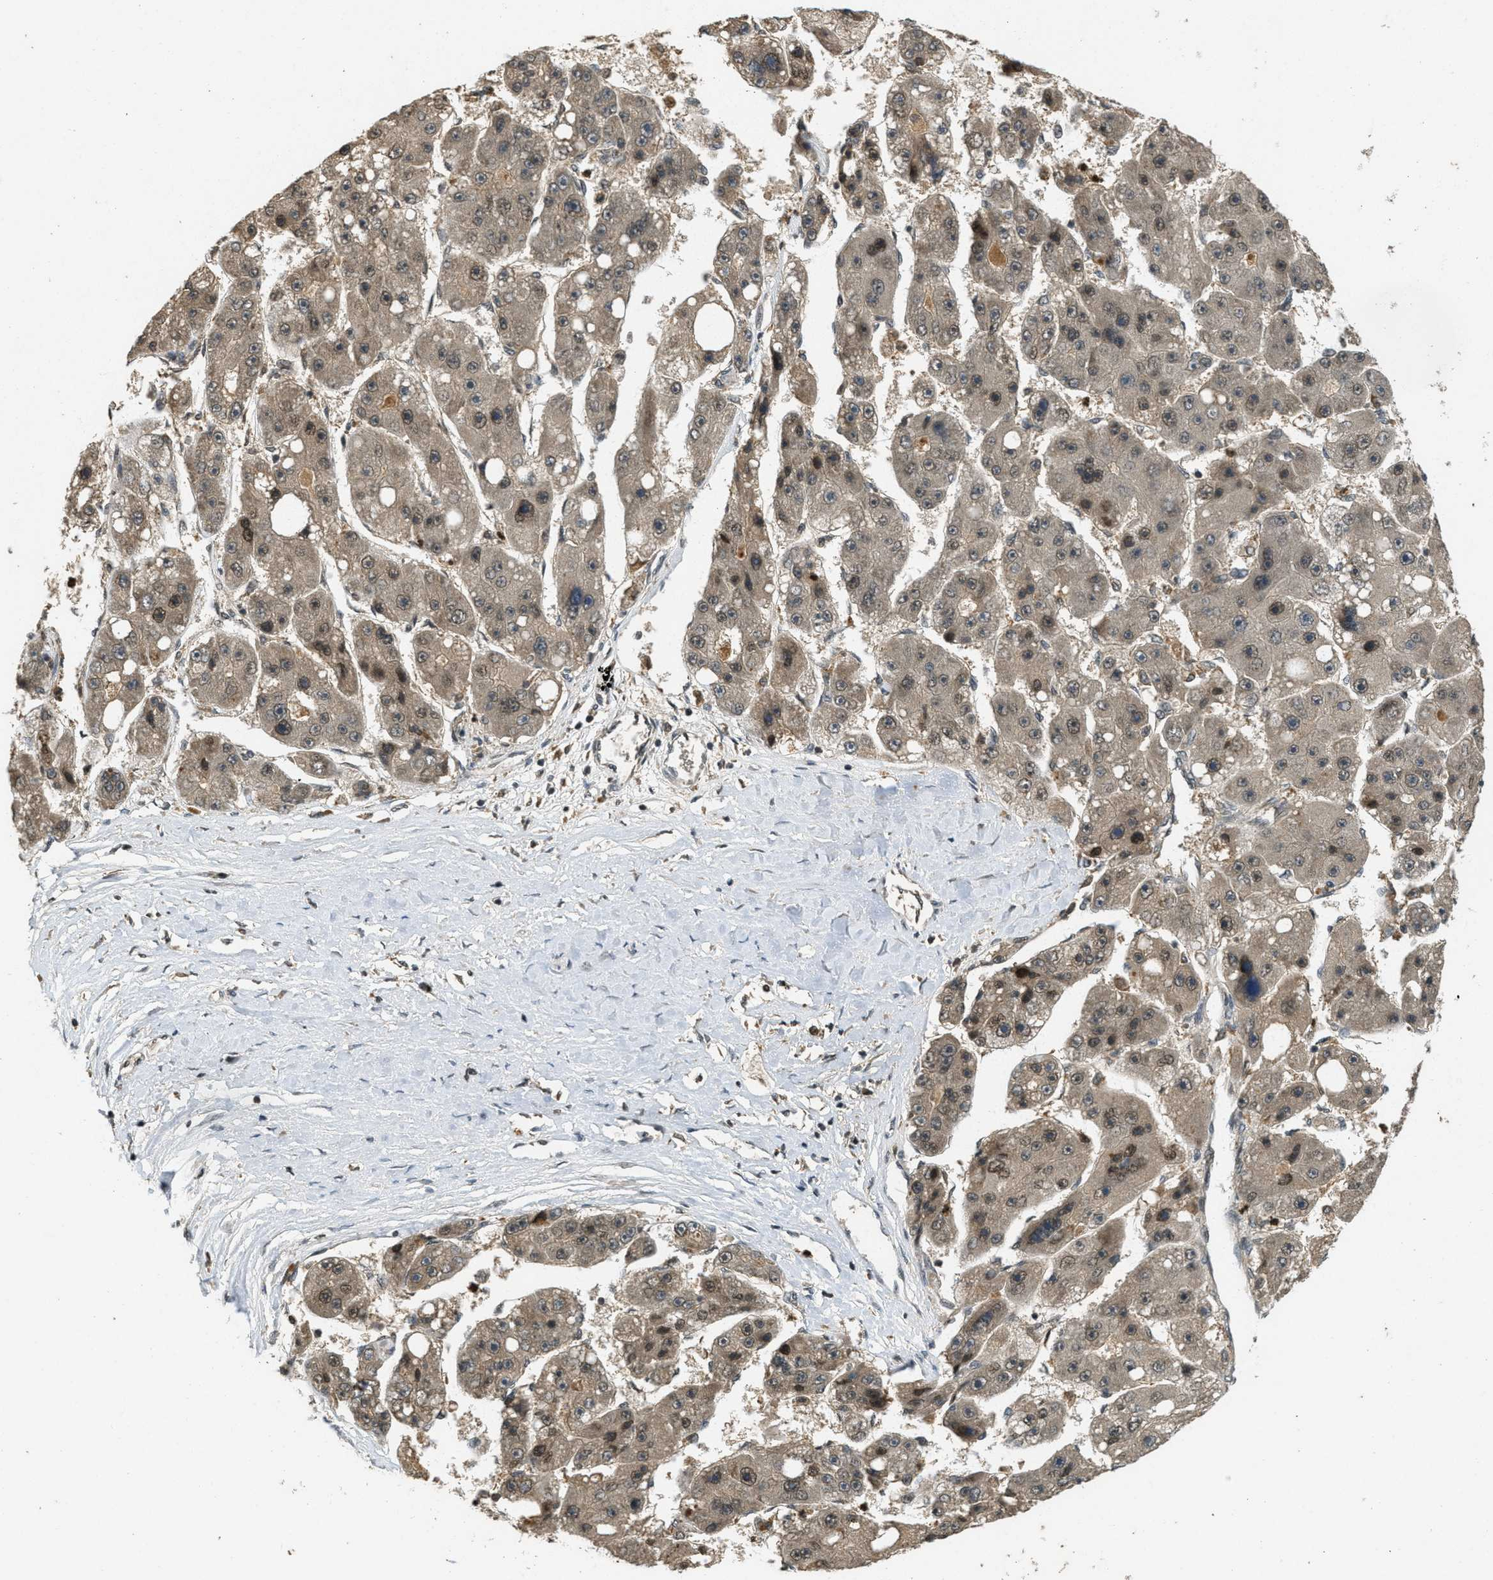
{"staining": {"intensity": "weak", "quantity": ">75%", "location": "cytoplasmic/membranous,nuclear"}, "tissue": "liver cancer", "cell_type": "Tumor cells", "image_type": "cancer", "snomed": [{"axis": "morphology", "description": "Carcinoma, Hepatocellular, NOS"}, {"axis": "topography", "description": "Liver"}], "caption": "Protein staining demonstrates weak cytoplasmic/membranous and nuclear expression in about >75% of tumor cells in hepatocellular carcinoma (liver).", "gene": "ATG7", "patient": {"sex": "female", "age": 61}}